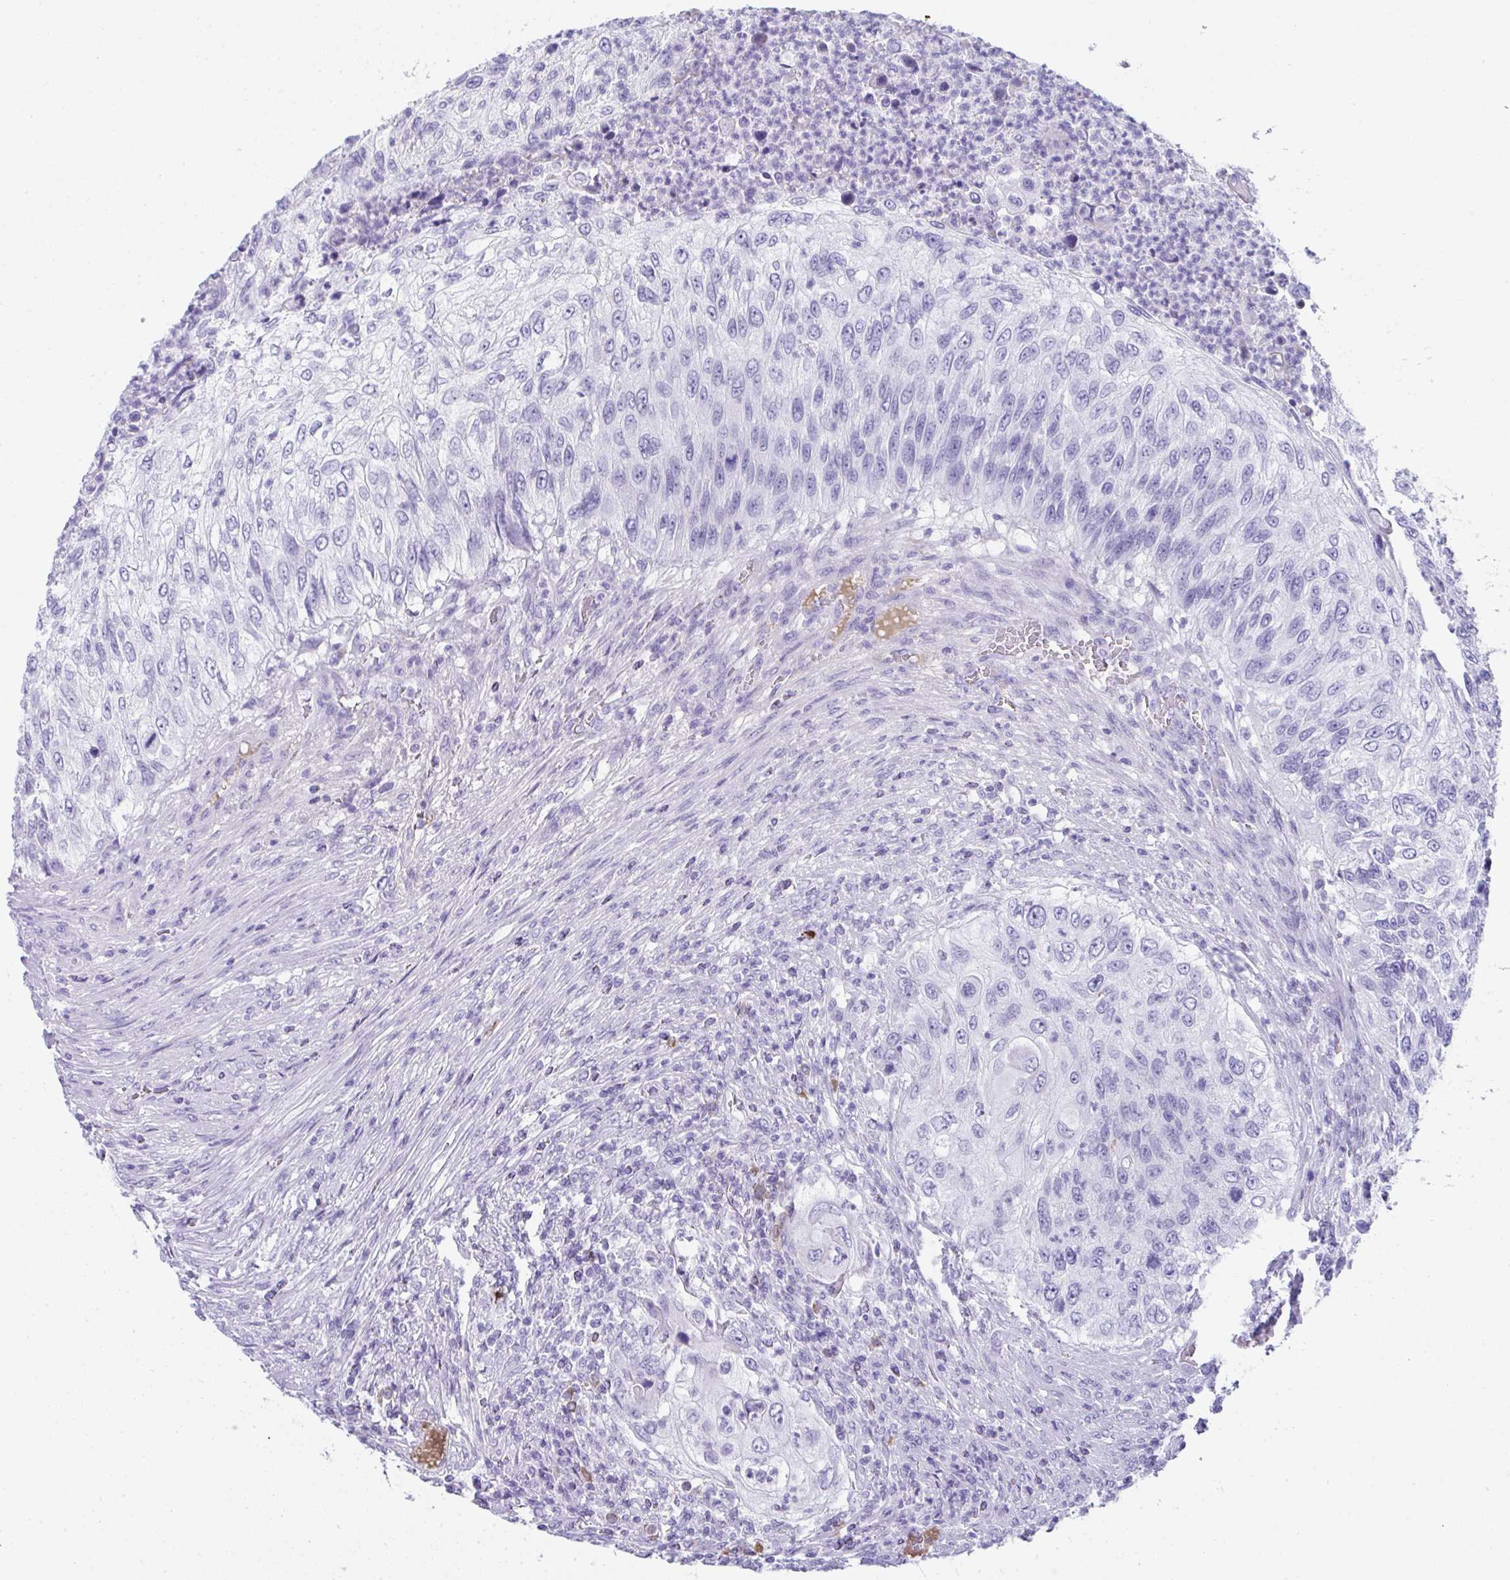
{"staining": {"intensity": "negative", "quantity": "none", "location": "none"}, "tissue": "urothelial cancer", "cell_type": "Tumor cells", "image_type": "cancer", "snomed": [{"axis": "morphology", "description": "Urothelial carcinoma, High grade"}, {"axis": "topography", "description": "Urinary bladder"}], "caption": "High magnification brightfield microscopy of high-grade urothelial carcinoma stained with DAB (brown) and counterstained with hematoxylin (blue): tumor cells show no significant expression. (DAB immunohistochemistry (IHC), high magnification).", "gene": "JCHAIN", "patient": {"sex": "female", "age": 60}}